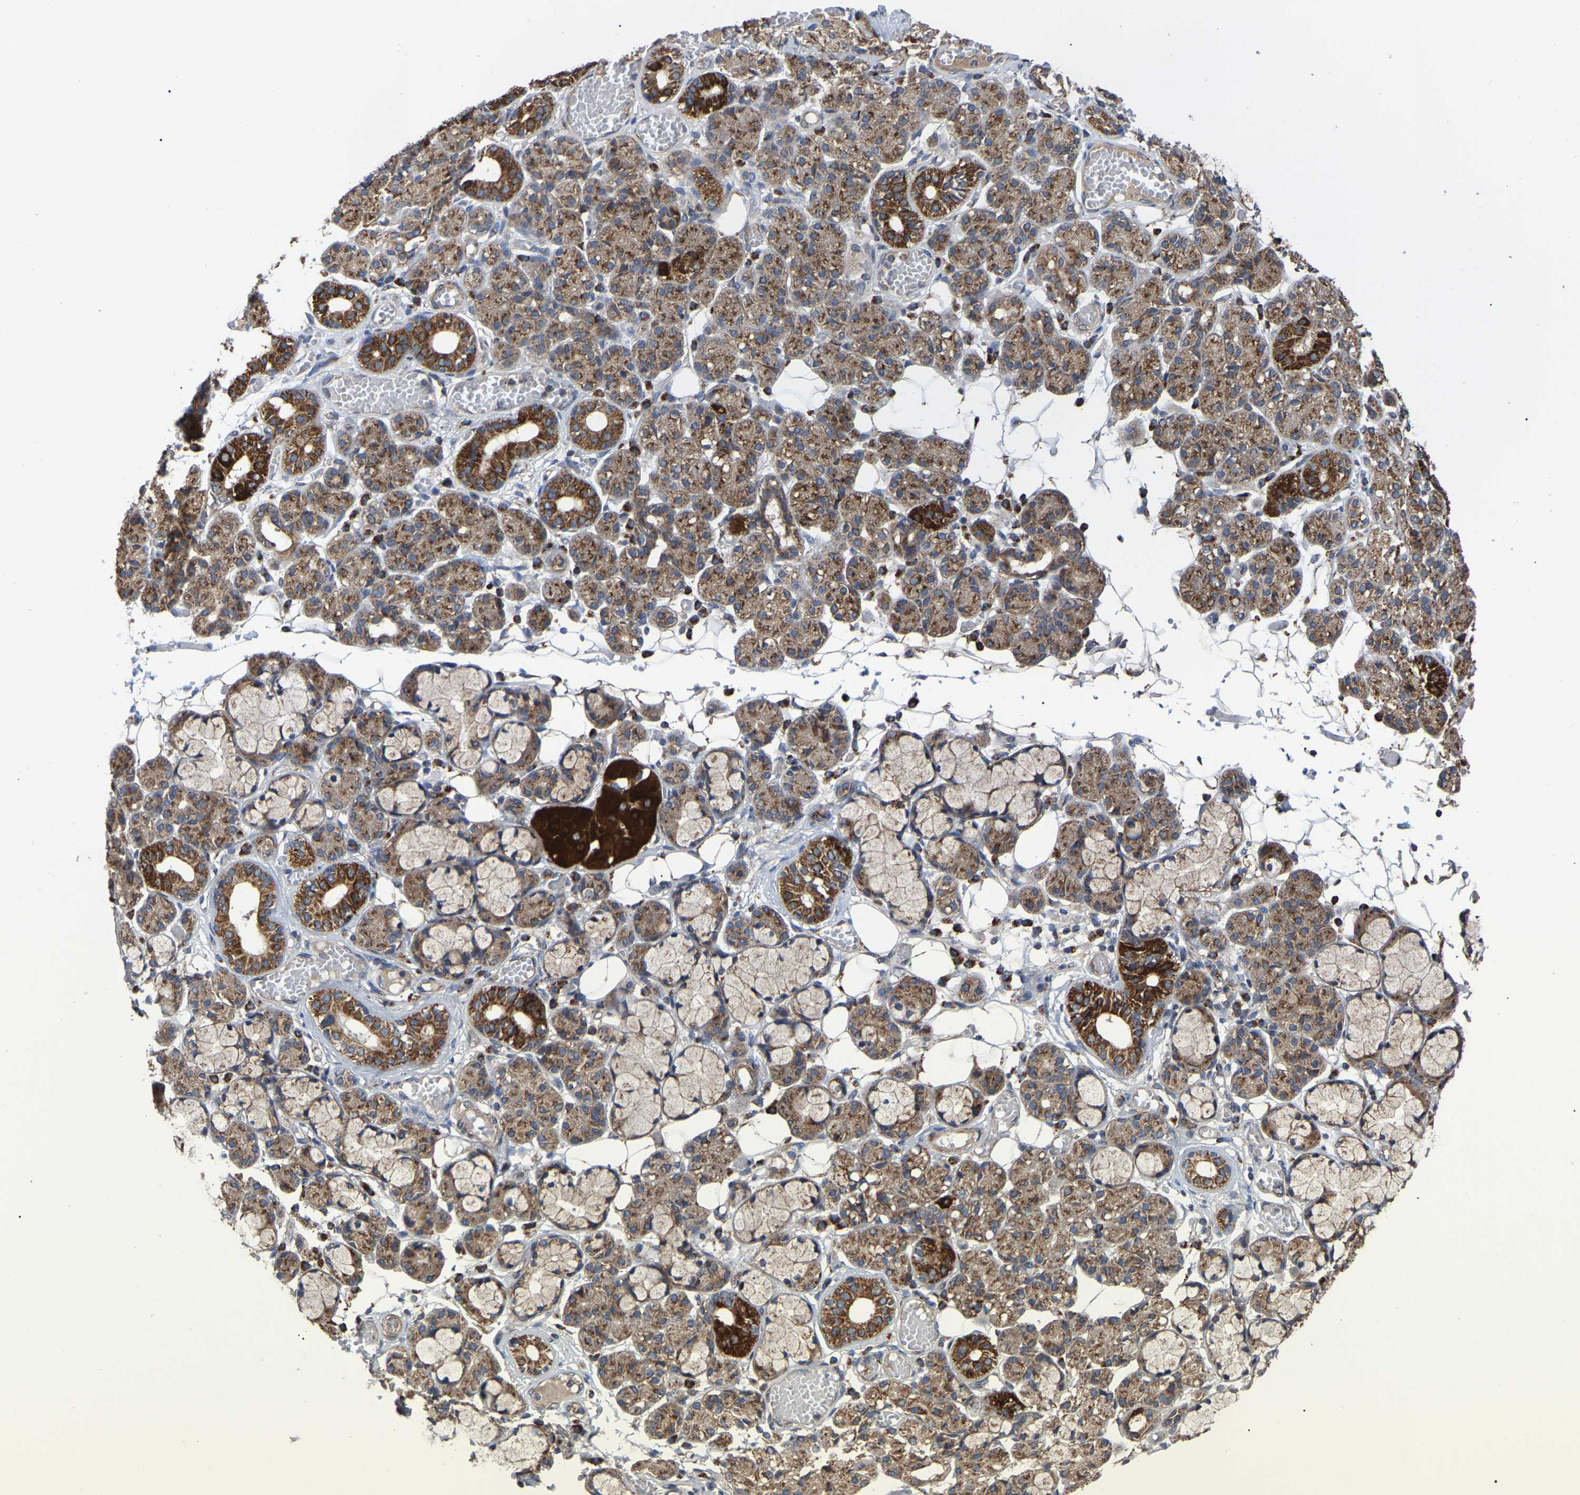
{"staining": {"intensity": "strong", "quantity": "<25%", "location": "cytoplasmic/membranous"}, "tissue": "salivary gland", "cell_type": "Glandular cells", "image_type": "normal", "snomed": [{"axis": "morphology", "description": "Normal tissue, NOS"}, {"axis": "topography", "description": "Salivary gland"}], "caption": "IHC photomicrograph of unremarkable salivary gland: human salivary gland stained using immunohistochemistry (IHC) exhibits medium levels of strong protein expression localized specifically in the cytoplasmic/membranous of glandular cells, appearing as a cytoplasmic/membranous brown color.", "gene": "GCC1", "patient": {"sex": "male", "age": 63}}